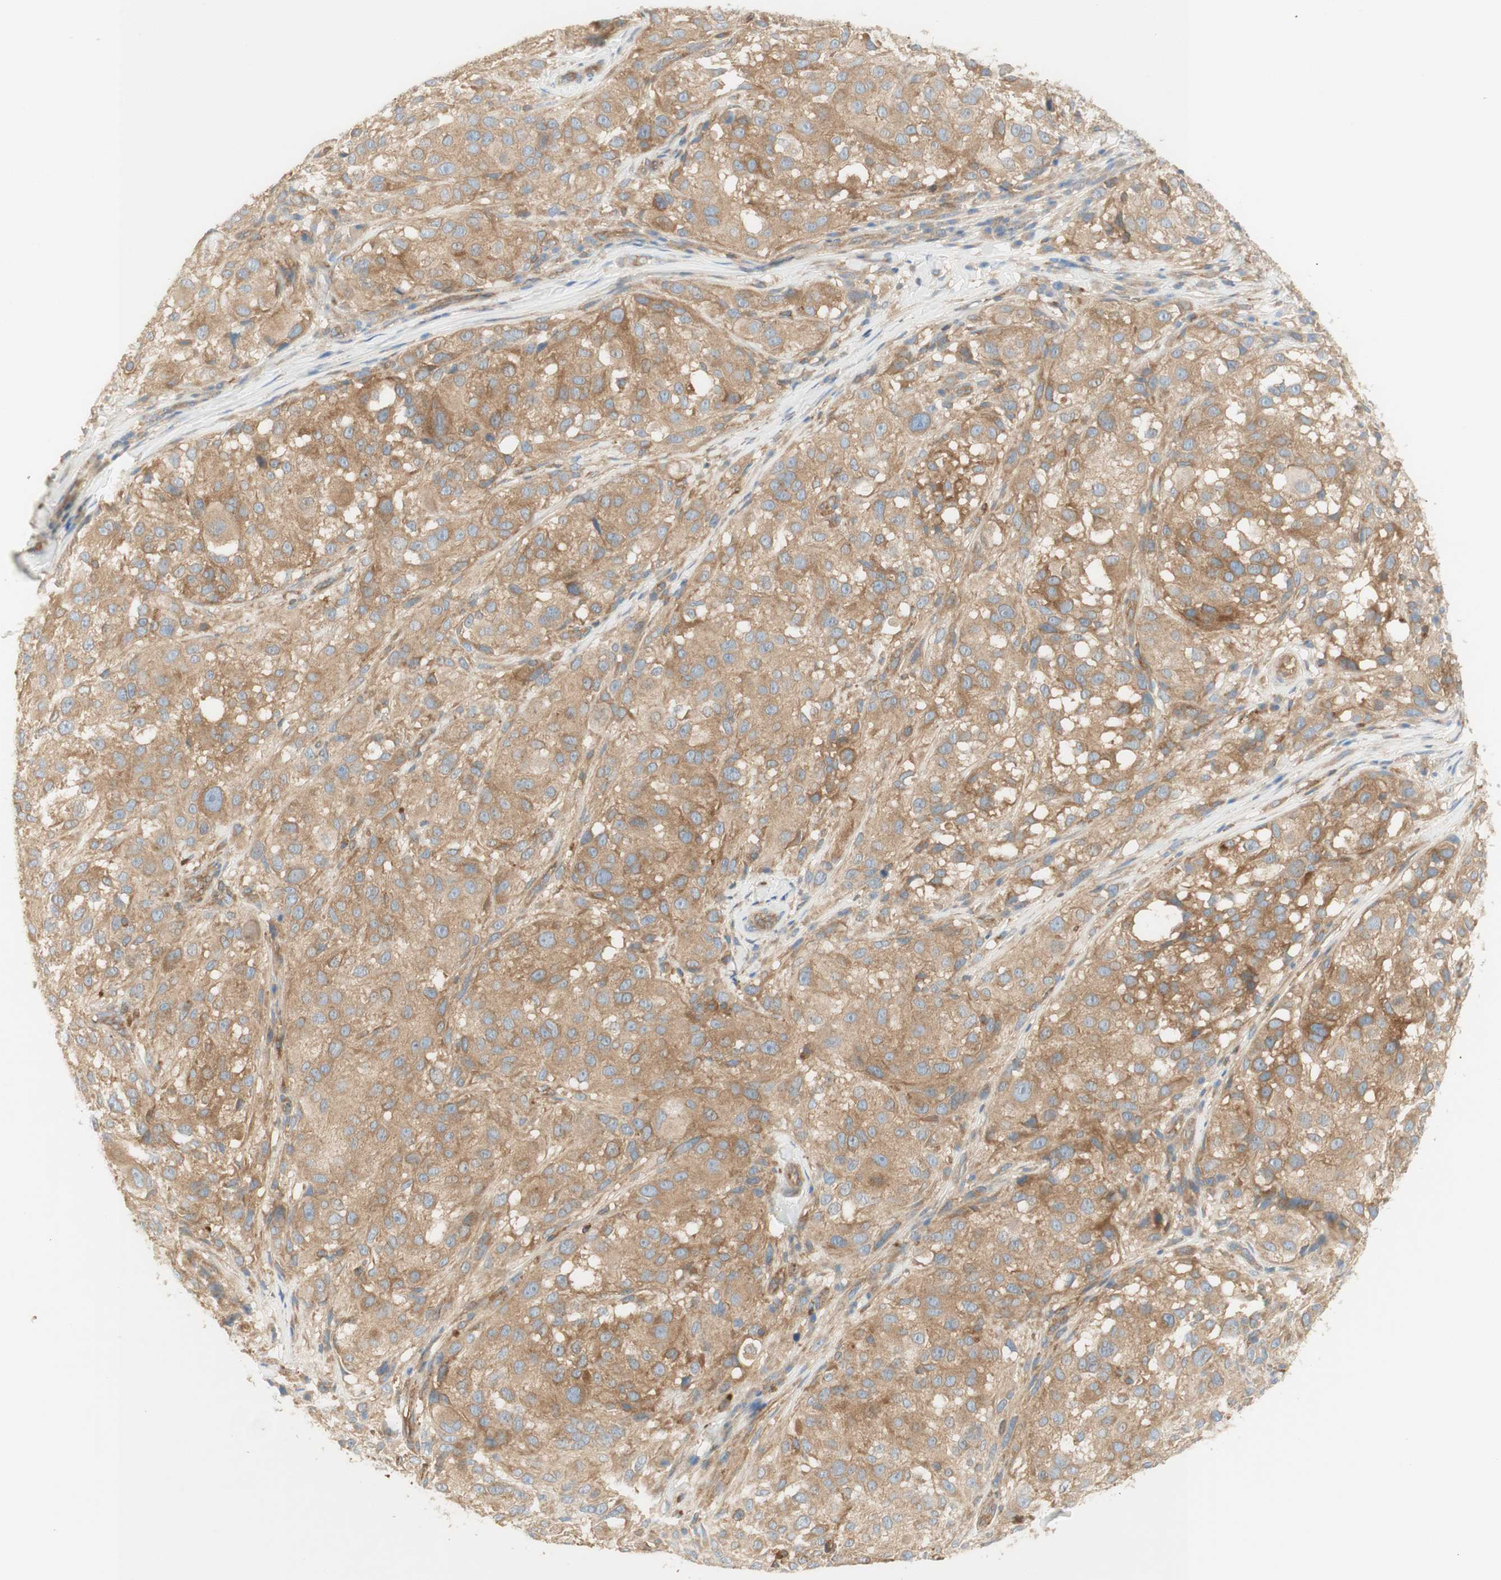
{"staining": {"intensity": "moderate", "quantity": ">75%", "location": "cytoplasmic/membranous"}, "tissue": "melanoma", "cell_type": "Tumor cells", "image_type": "cancer", "snomed": [{"axis": "morphology", "description": "Necrosis, NOS"}, {"axis": "morphology", "description": "Malignant melanoma, NOS"}, {"axis": "topography", "description": "Skin"}], "caption": "This is a histology image of immunohistochemistry staining of malignant melanoma, which shows moderate staining in the cytoplasmic/membranous of tumor cells.", "gene": "IKBKG", "patient": {"sex": "female", "age": 87}}